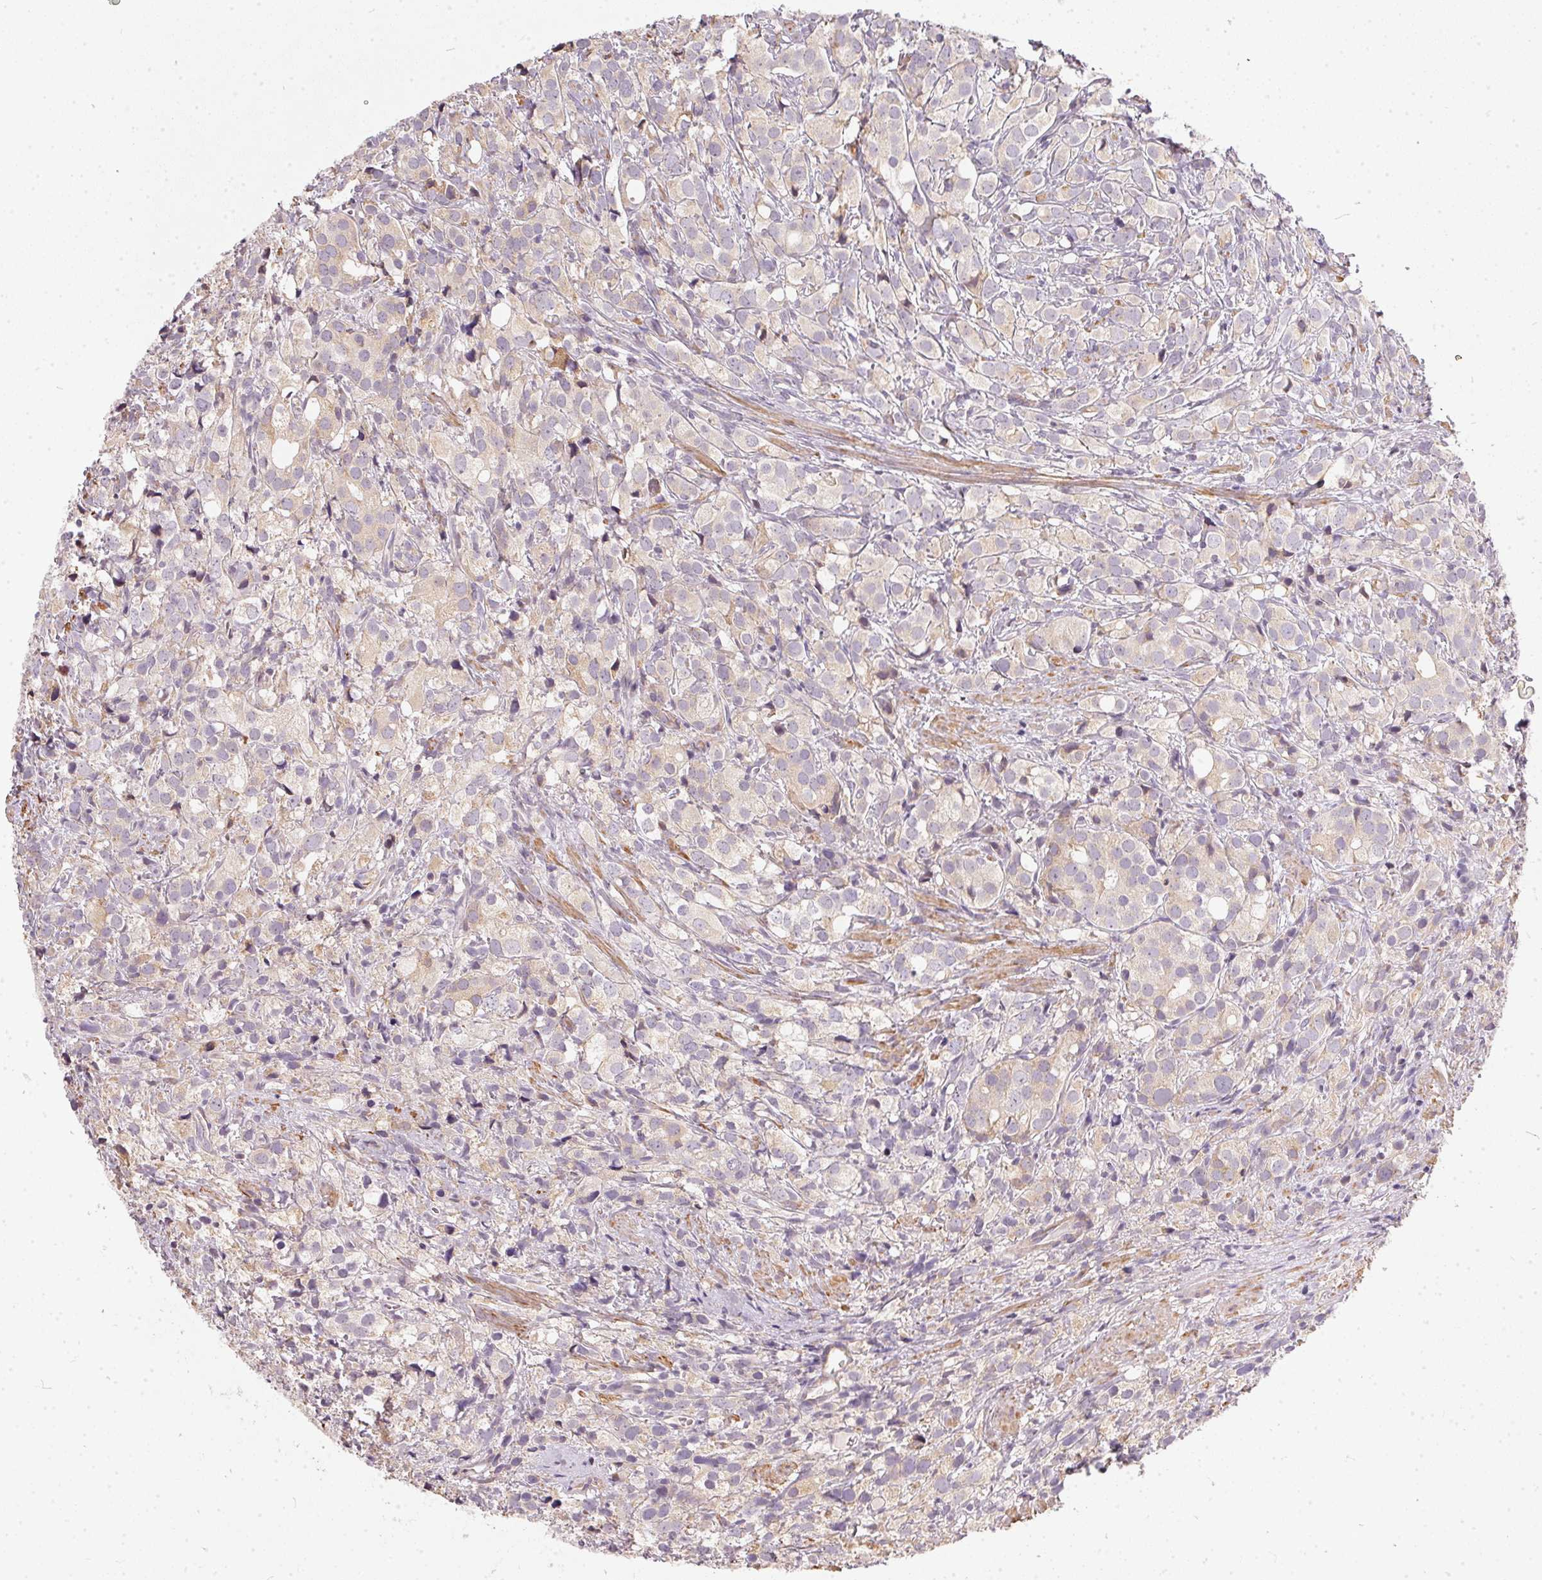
{"staining": {"intensity": "weak", "quantity": "25%-75%", "location": "cytoplasmic/membranous"}, "tissue": "prostate cancer", "cell_type": "Tumor cells", "image_type": "cancer", "snomed": [{"axis": "morphology", "description": "Adenocarcinoma, High grade"}, {"axis": "topography", "description": "Prostate"}], "caption": "Protein expression analysis of prostate cancer displays weak cytoplasmic/membranous positivity in about 25%-75% of tumor cells.", "gene": "VWA5B2", "patient": {"sex": "male", "age": 86}}